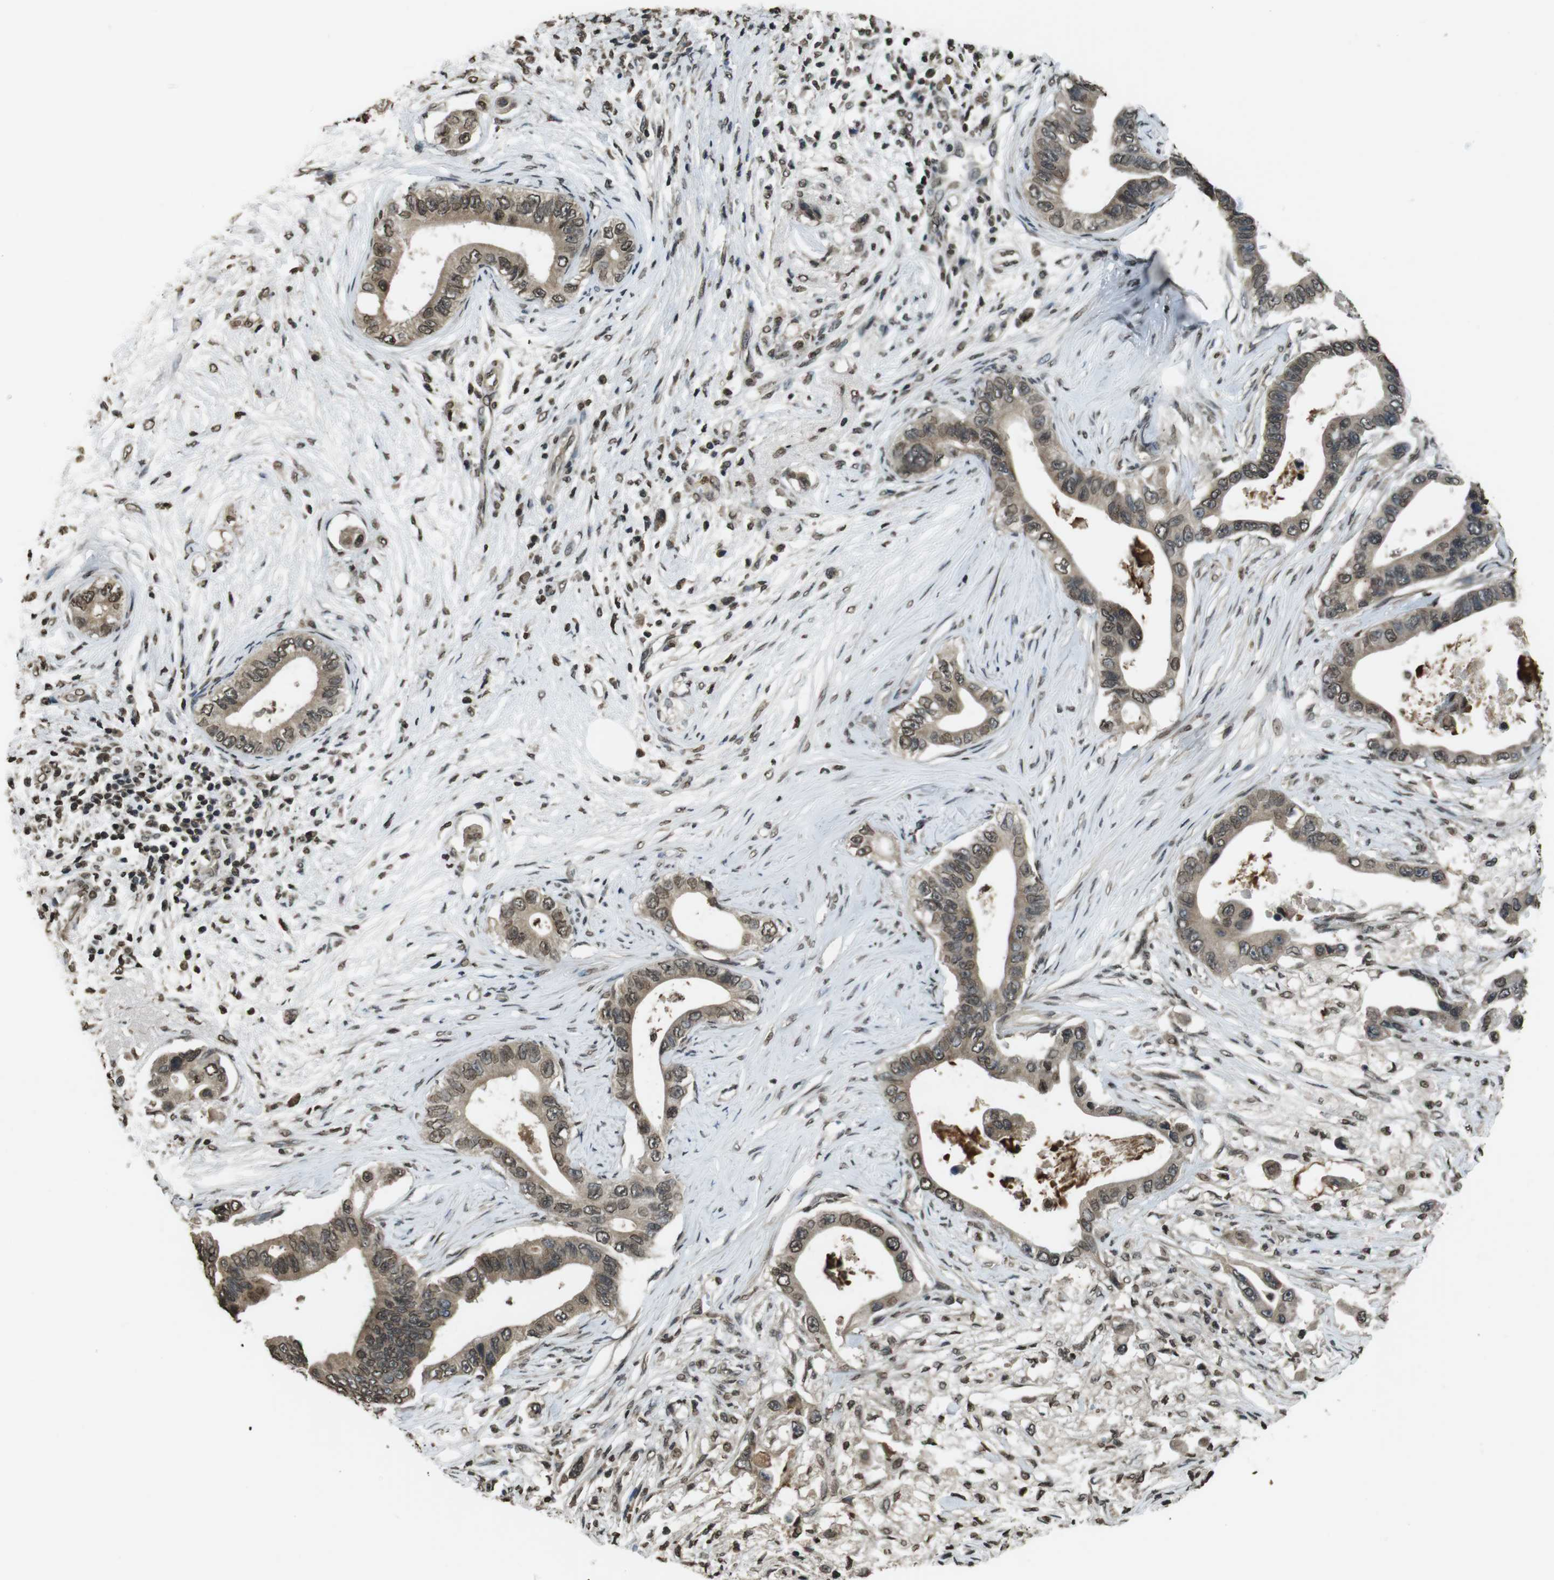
{"staining": {"intensity": "moderate", "quantity": "25%-75%", "location": "nuclear"}, "tissue": "pancreatic cancer", "cell_type": "Tumor cells", "image_type": "cancer", "snomed": [{"axis": "morphology", "description": "Adenocarcinoma, NOS"}, {"axis": "topography", "description": "Pancreas"}], "caption": "Tumor cells demonstrate medium levels of moderate nuclear staining in about 25%-75% of cells in adenocarcinoma (pancreatic). (DAB (3,3'-diaminobenzidine) IHC, brown staining for protein, blue staining for nuclei).", "gene": "MAF", "patient": {"sex": "male", "age": 77}}